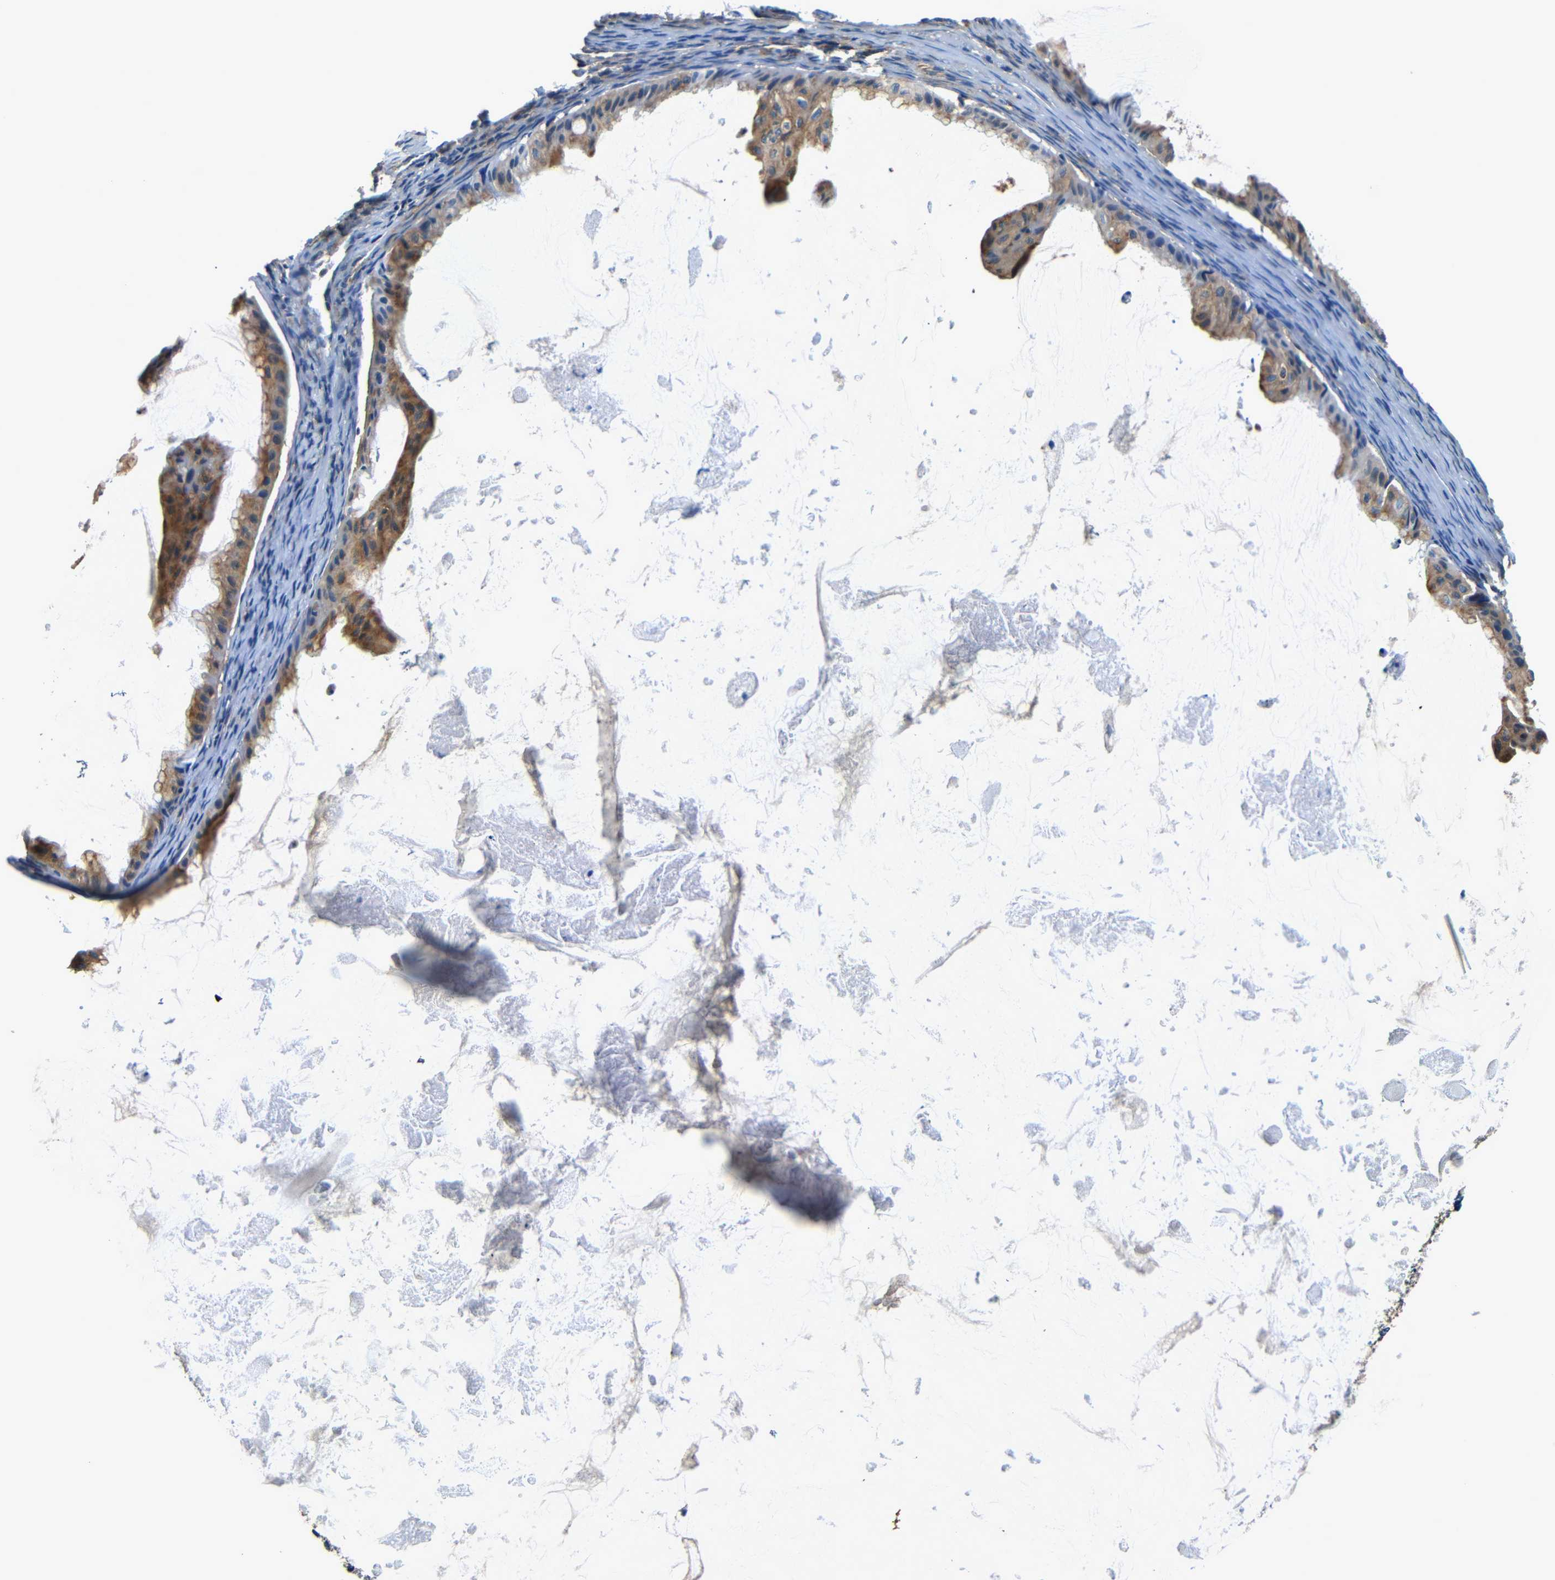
{"staining": {"intensity": "moderate", "quantity": ">75%", "location": "cytoplasmic/membranous"}, "tissue": "ovarian cancer", "cell_type": "Tumor cells", "image_type": "cancer", "snomed": [{"axis": "morphology", "description": "Cystadenocarcinoma, mucinous, NOS"}, {"axis": "topography", "description": "Ovary"}], "caption": "Moderate cytoplasmic/membranous positivity for a protein is identified in approximately >75% of tumor cells of ovarian mucinous cystadenocarcinoma using IHC.", "gene": "MTX1", "patient": {"sex": "female", "age": 61}}